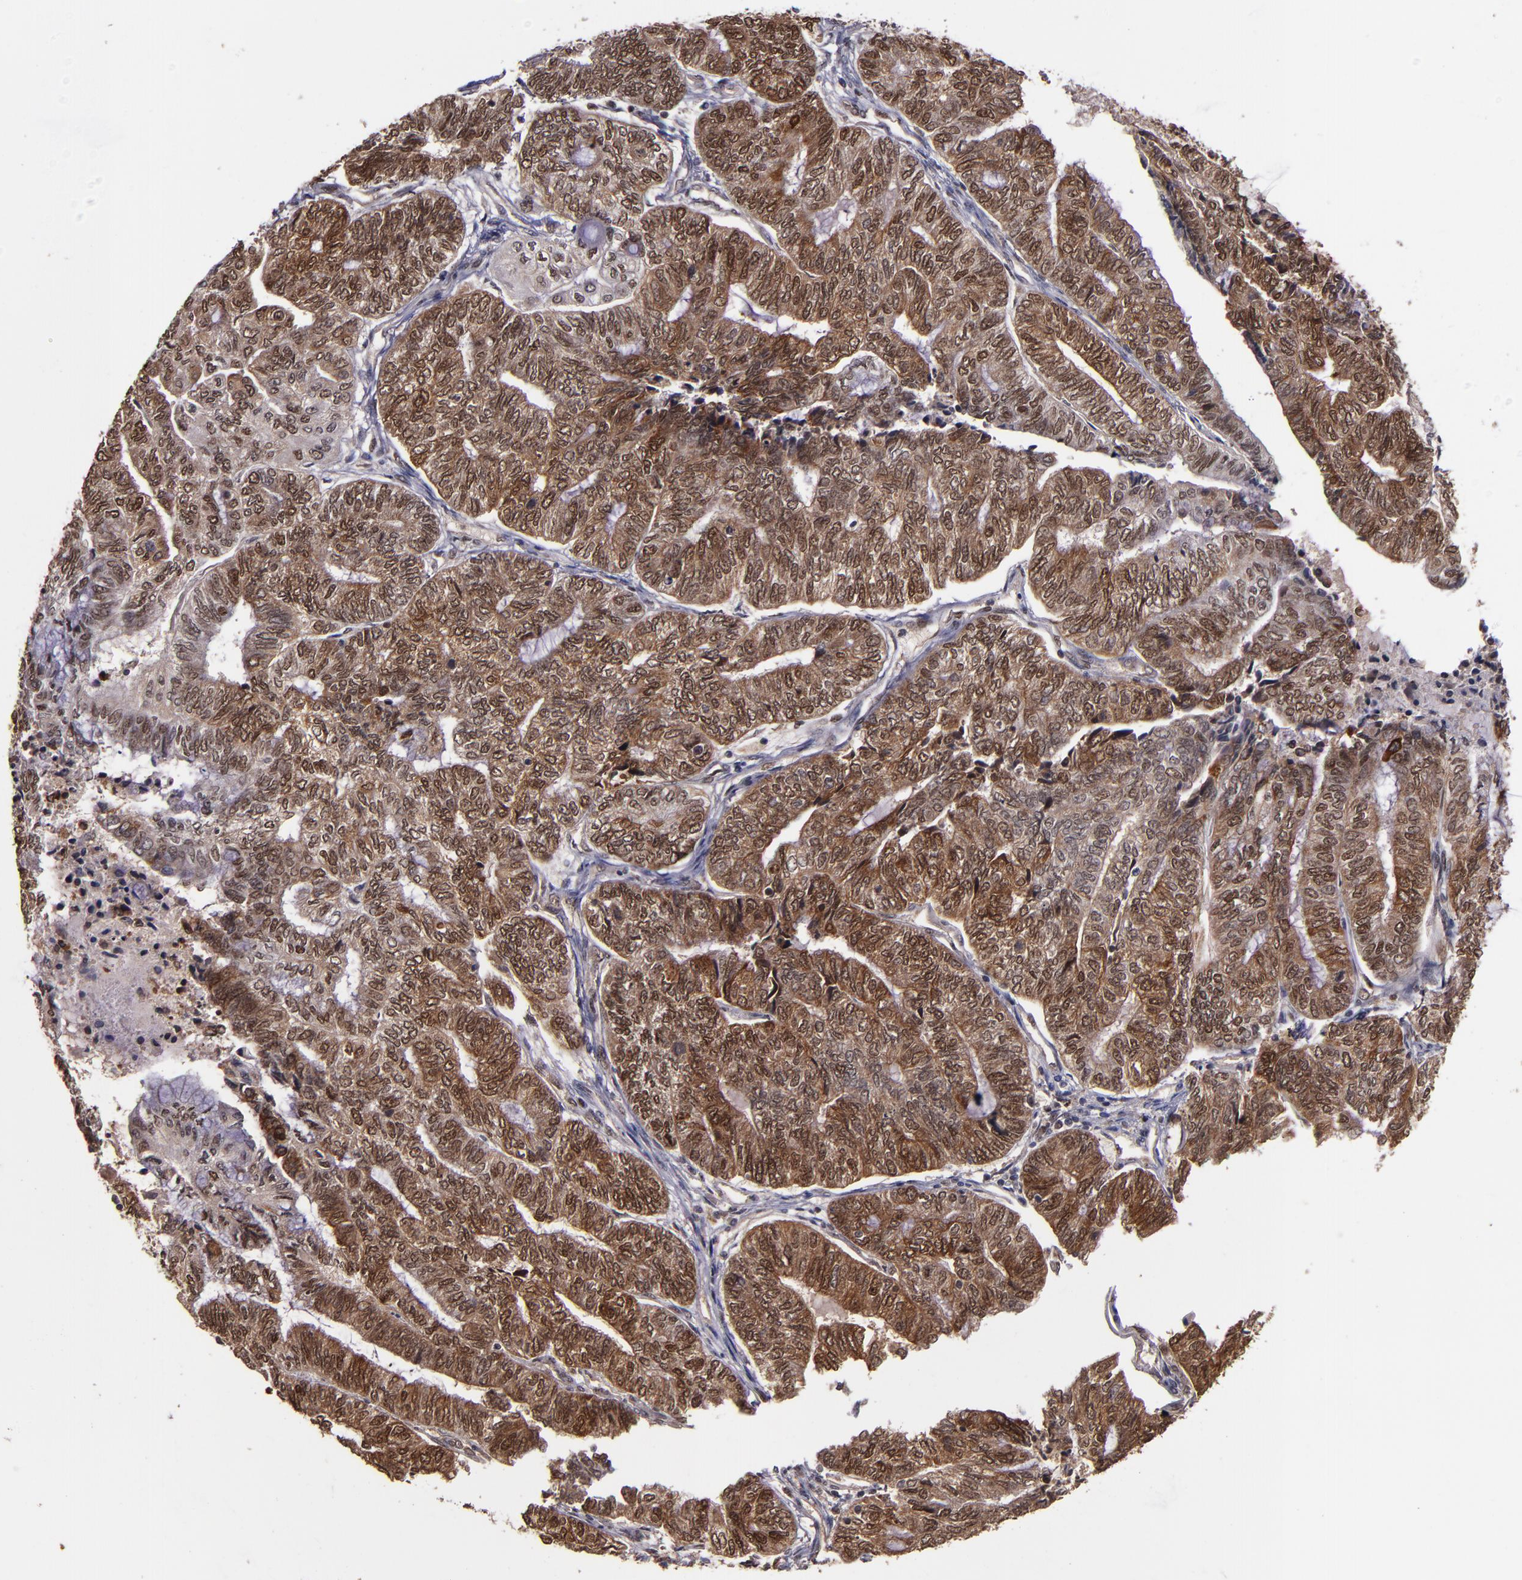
{"staining": {"intensity": "strong", "quantity": ">75%", "location": "cytoplasmic/membranous,nuclear"}, "tissue": "endometrial cancer", "cell_type": "Tumor cells", "image_type": "cancer", "snomed": [{"axis": "morphology", "description": "Adenocarcinoma, NOS"}, {"axis": "topography", "description": "Uterus"}, {"axis": "topography", "description": "Endometrium"}], "caption": "Immunohistochemical staining of human endometrial cancer (adenocarcinoma) demonstrates strong cytoplasmic/membranous and nuclear protein expression in approximately >75% of tumor cells.", "gene": "CHEK2", "patient": {"sex": "female", "age": 70}}